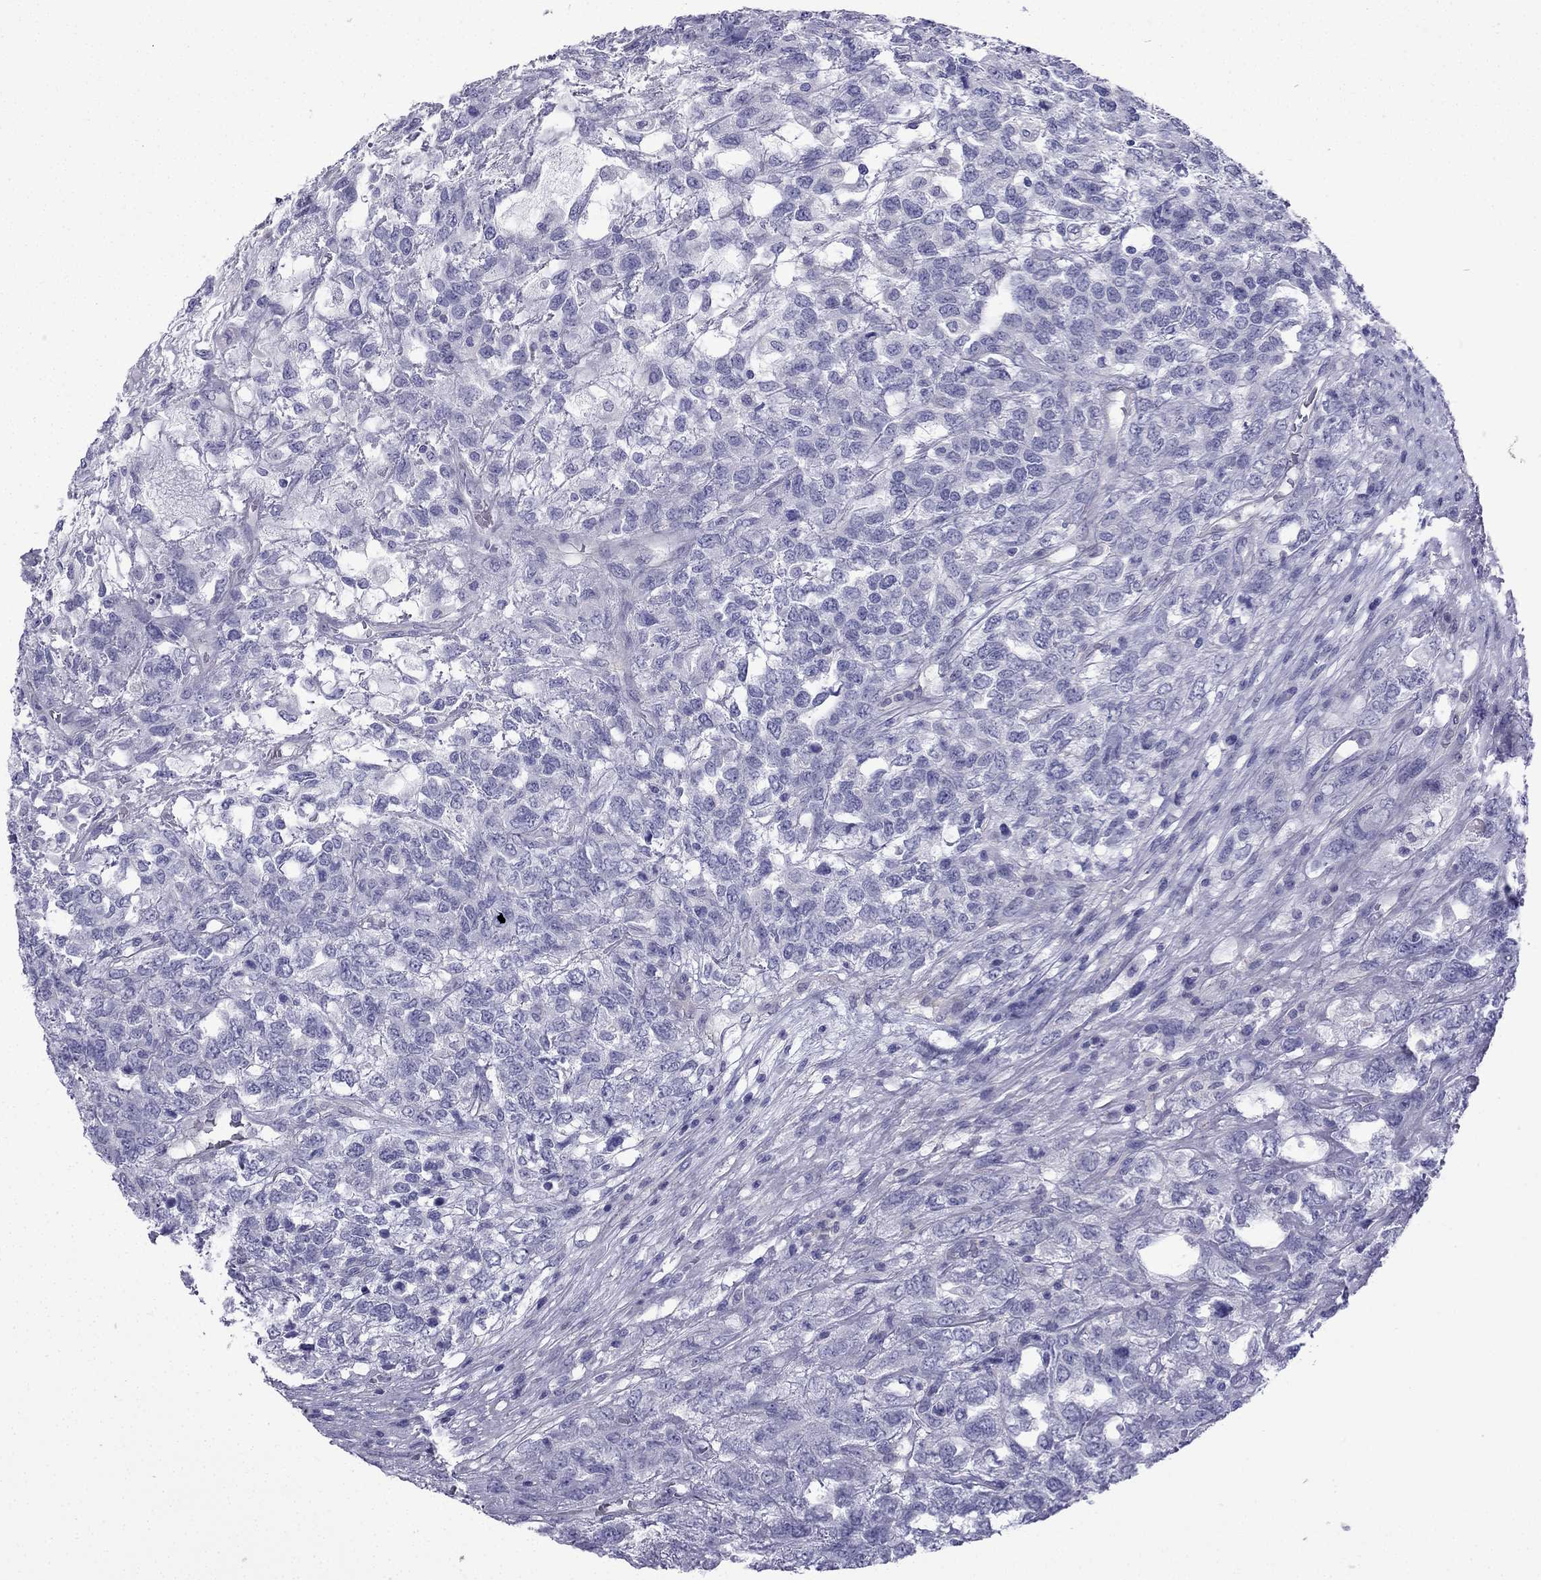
{"staining": {"intensity": "negative", "quantity": "none", "location": "none"}, "tissue": "testis cancer", "cell_type": "Tumor cells", "image_type": "cancer", "snomed": [{"axis": "morphology", "description": "Seminoma, NOS"}, {"axis": "topography", "description": "Testis"}], "caption": "Tumor cells show no significant positivity in seminoma (testis). (Brightfield microscopy of DAB (3,3'-diaminobenzidine) IHC at high magnification).", "gene": "GJA8", "patient": {"sex": "male", "age": 52}}